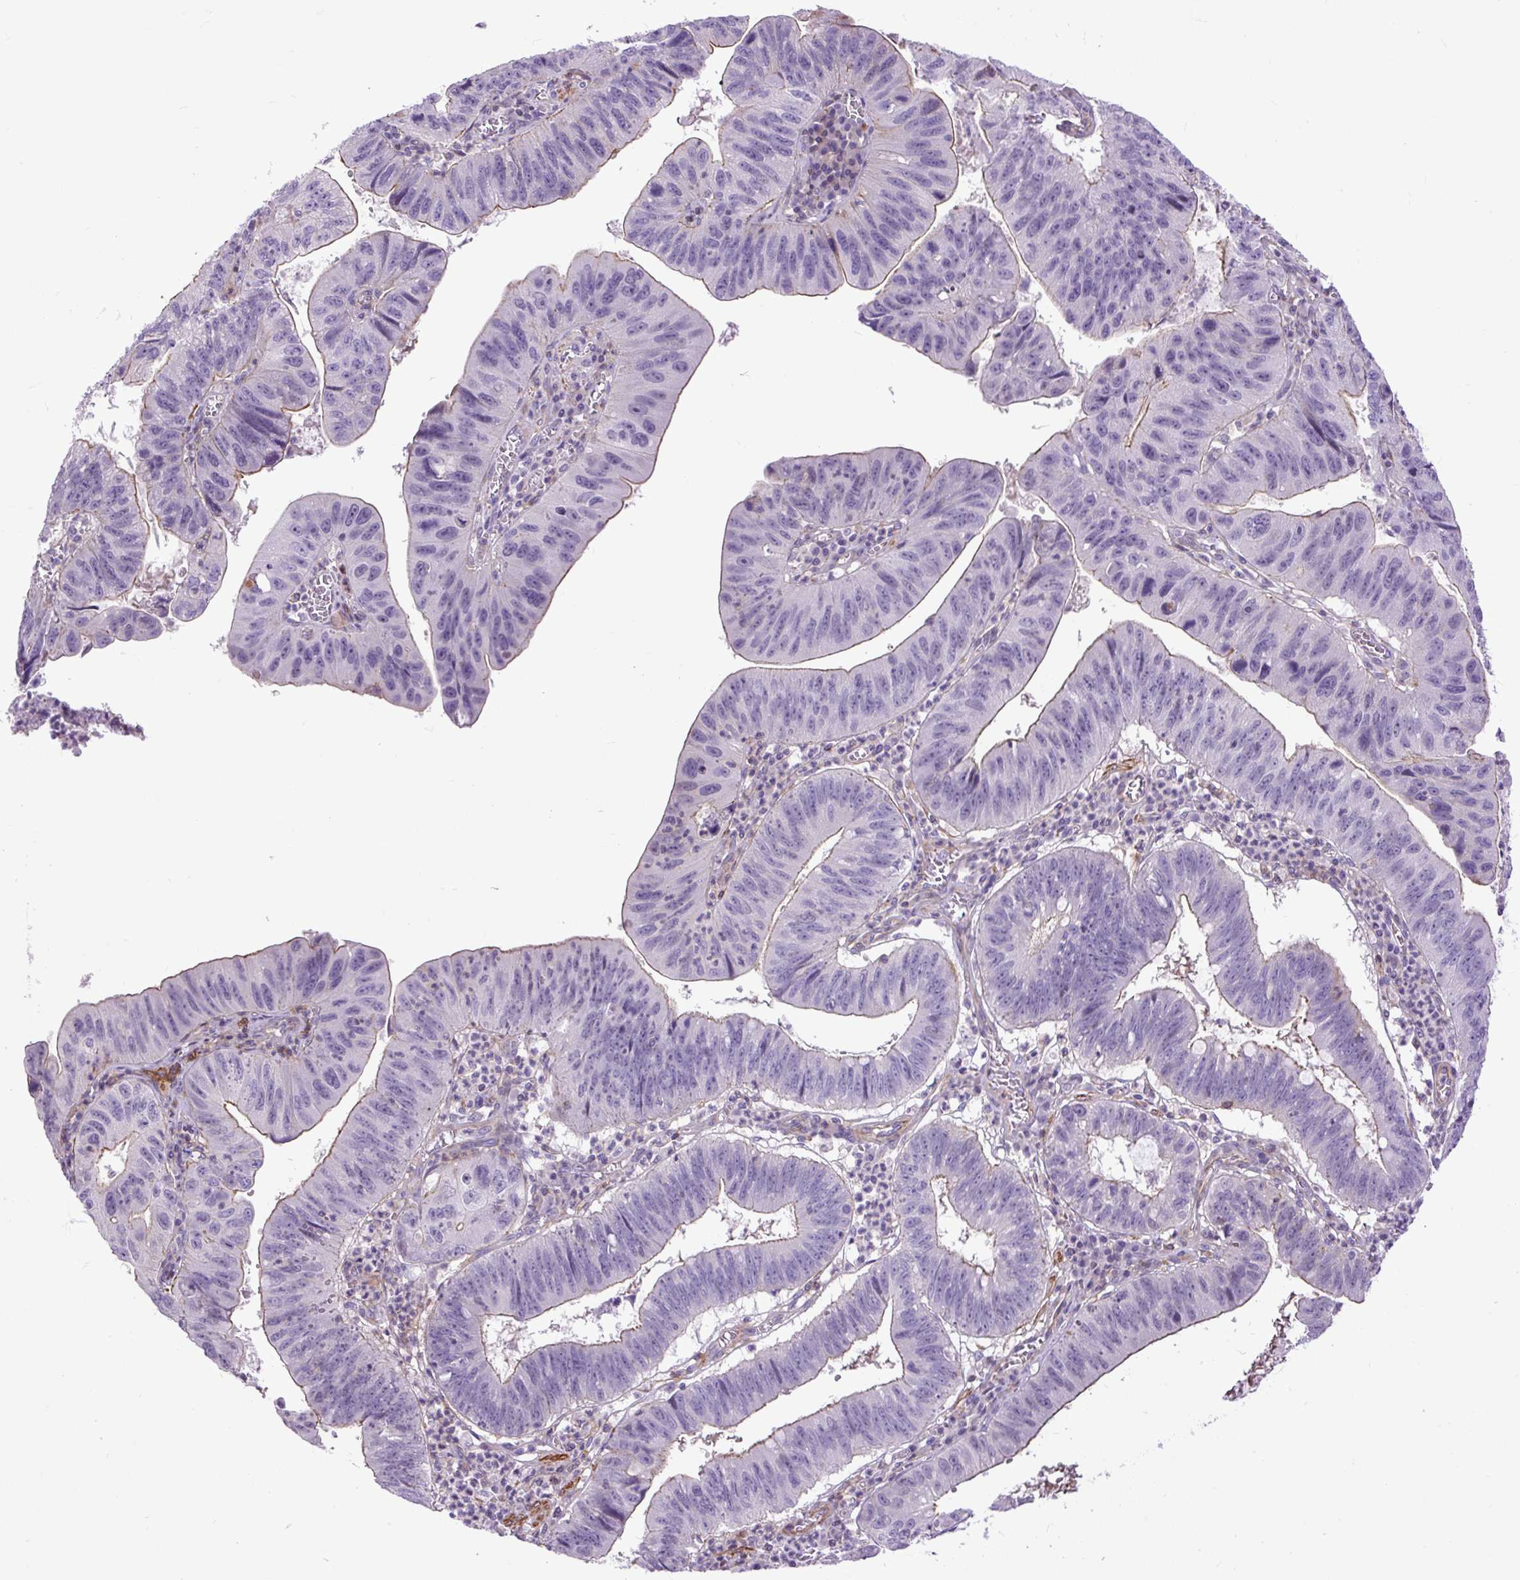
{"staining": {"intensity": "moderate", "quantity": "25%-75%", "location": "cytoplasmic/membranous"}, "tissue": "stomach cancer", "cell_type": "Tumor cells", "image_type": "cancer", "snomed": [{"axis": "morphology", "description": "Adenocarcinoma, NOS"}, {"axis": "topography", "description": "Stomach"}], "caption": "Protein staining displays moderate cytoplasmic/membranous positivity in approximately 25%-75% of tumor cells in stomach adenocarcinoma.", "gene": "ZNF197", "patient": {"sex": "male", "age": 59}}